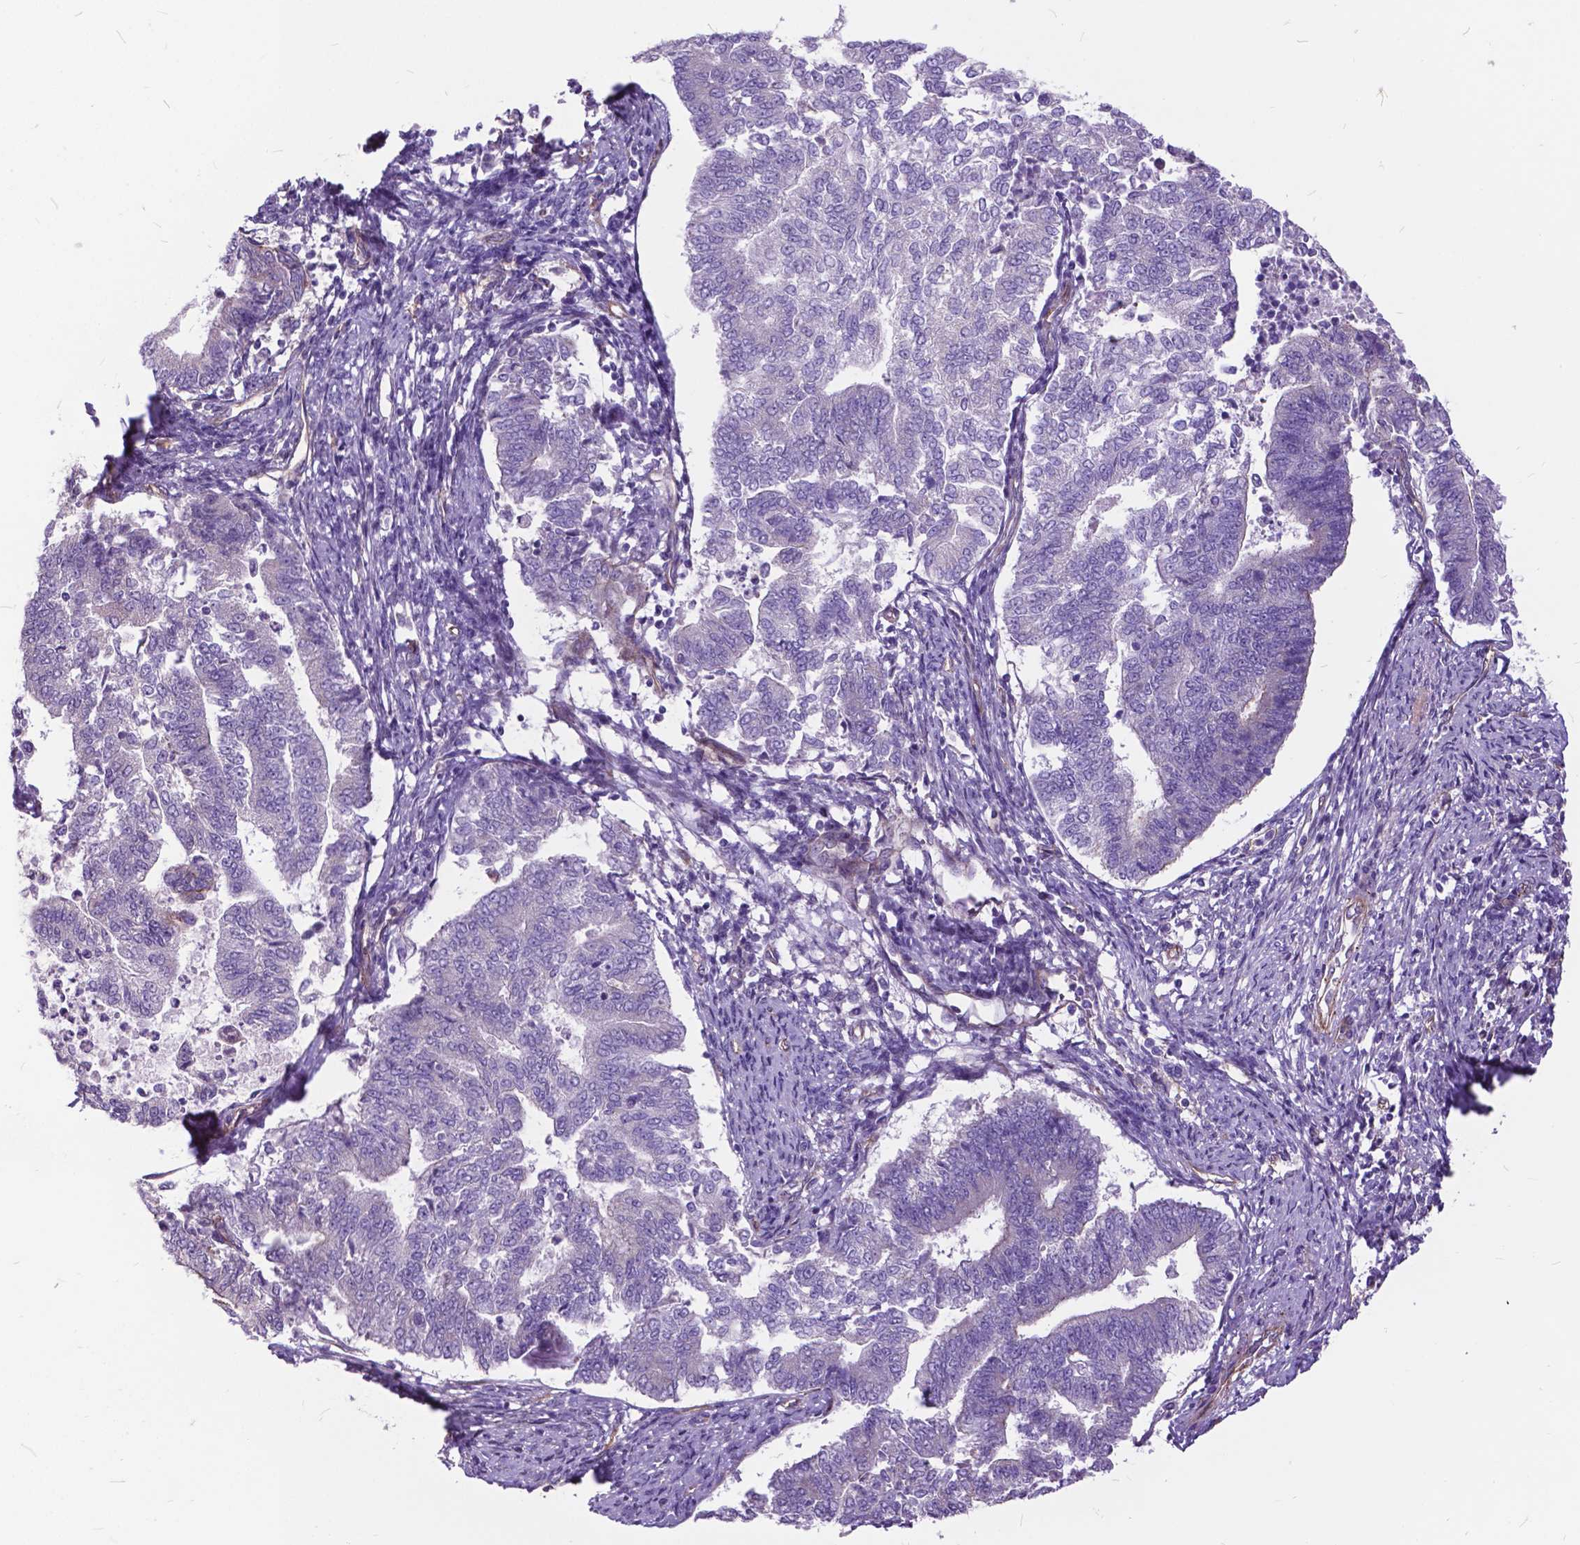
{"staining": {"intensity": "negative", "quantity": "none", "location": "none"}, "tissue": "endometrial cancer", "cell_type": "Tumor cells", "image_type": "cancer", "snomed": [{"axis": "morphology", "description": "Adenocarcinoma, NOS"}, {"axis": "topography", "description": "Endometrium"}], "caption": "Immunohistochemistry of human adenocarcinoma (endometrial) shows no expression in tumor cells.", "gene": "FLT4", "patient": {"sex": "female", "age": 65}}